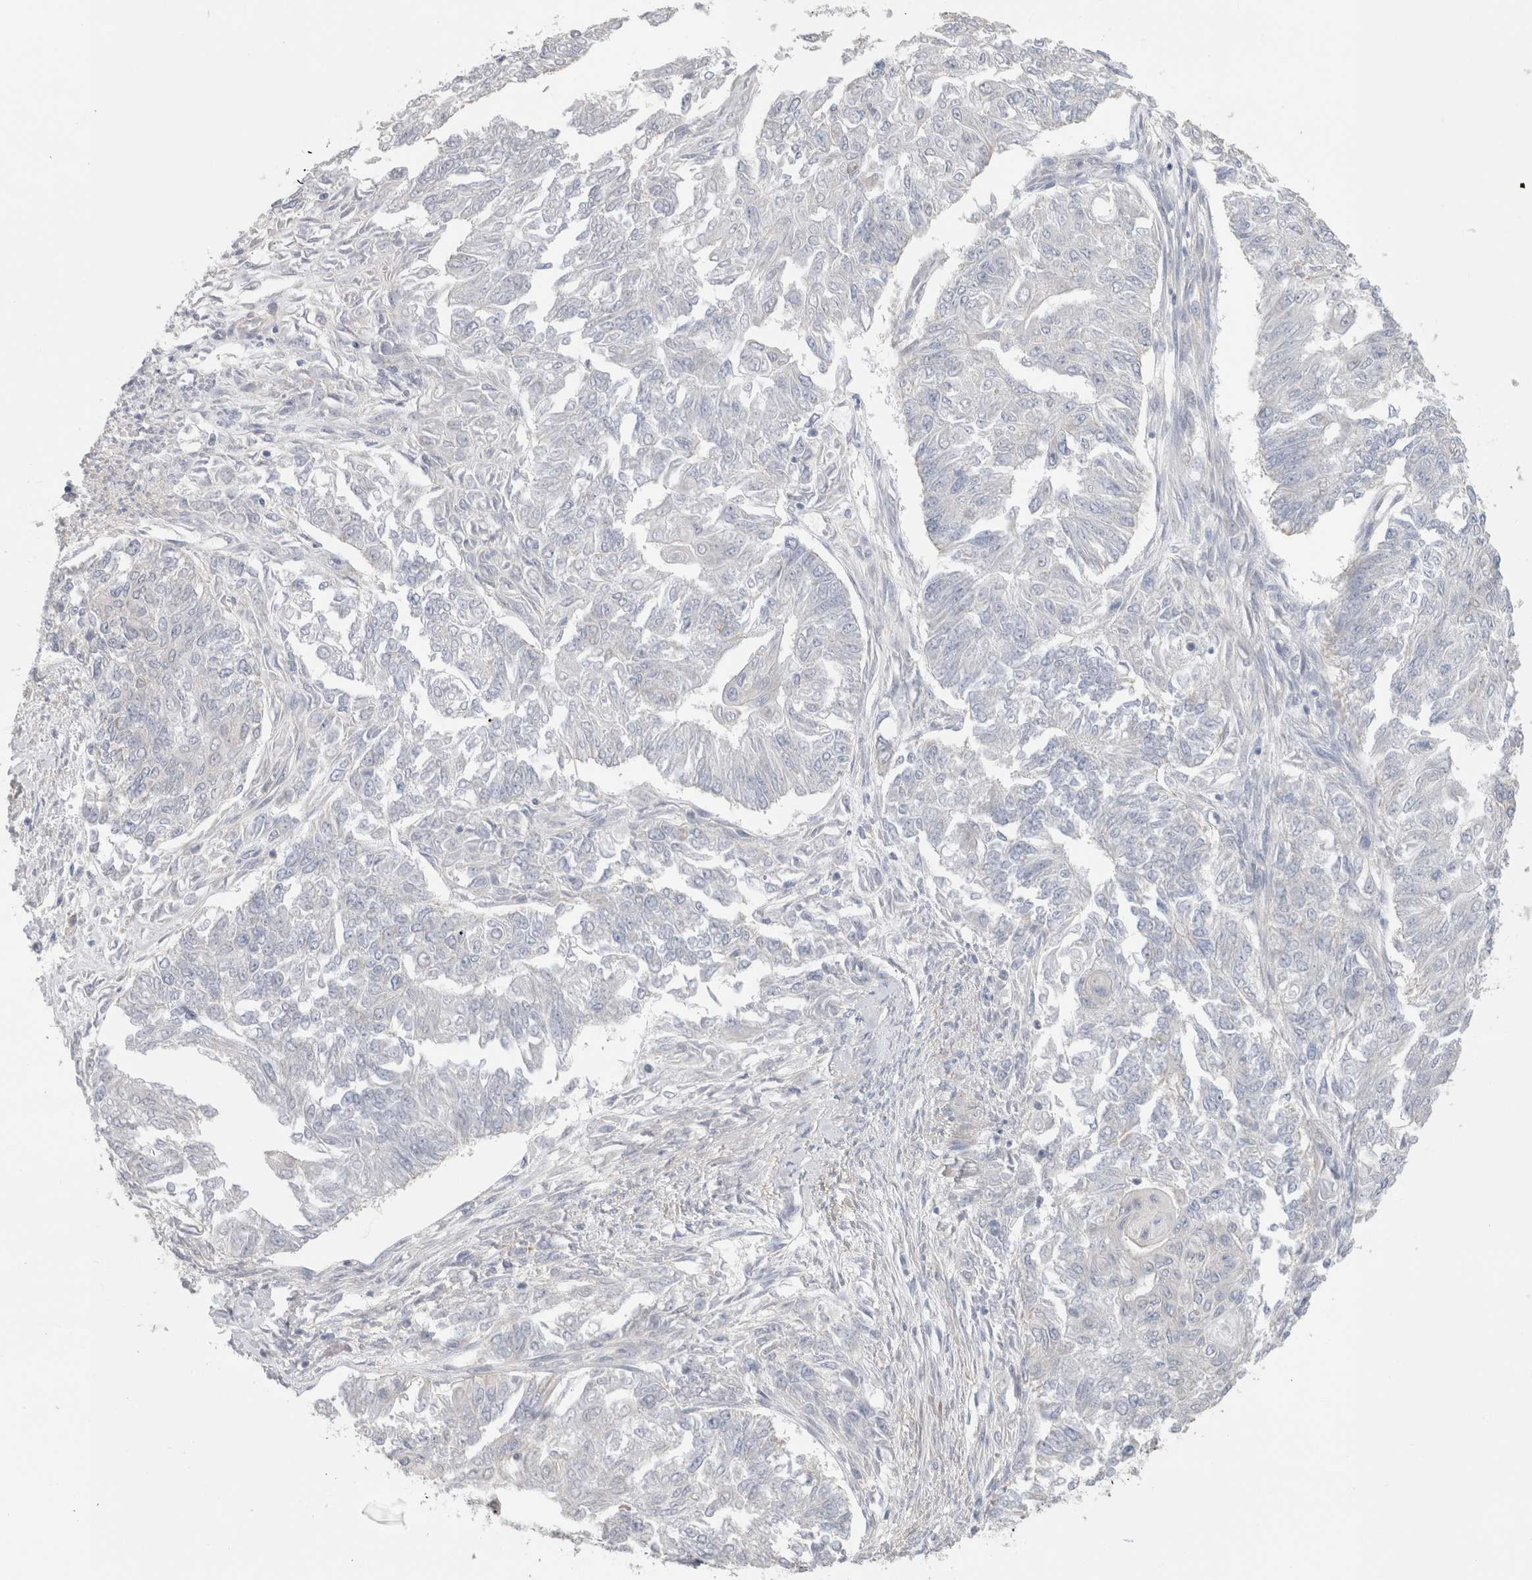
{"staining": {"intensity": "negative", "quantity": "none", "location": "none"}, "tissue": "endometrial cancer", "cell_type": "Tumor cells", "image_type": "cancer", "snomed": [{"axis": "morphology", "description": "Adenocarcinoma, NOS"}, {"axis": "topography", "description": "Endometrium"}], "caption": "Immunohistochemistry (IHC) histopathology image of endometrial cancer stained for a protein (brown), which shows no staining in tumor cells.", "gene": "DMD", "patient": {"sex": "female", "age": 32}}